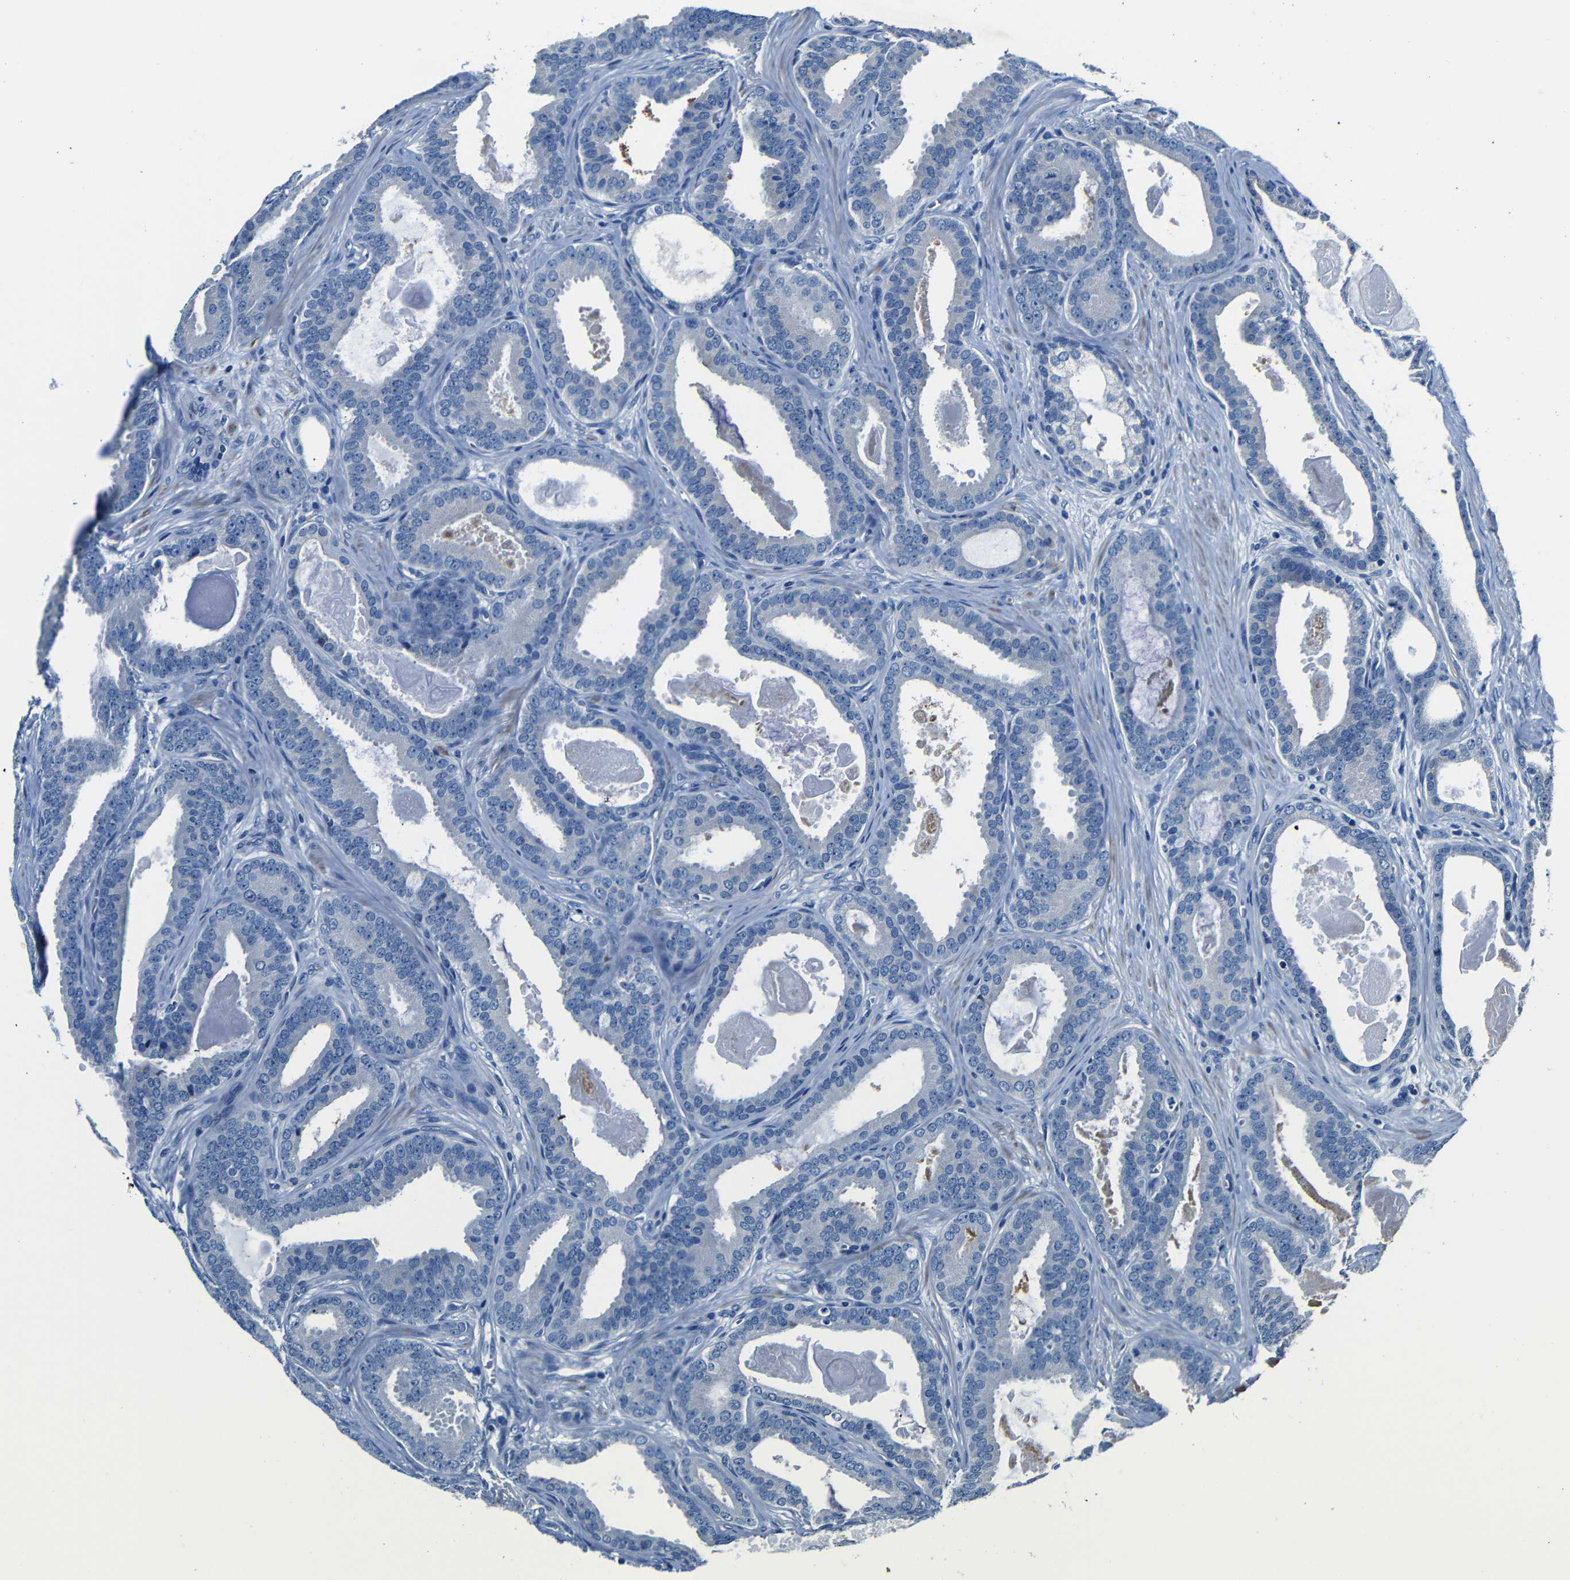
{"staining": {"intensity": "negative", "quantity": "none", "location": "none"}, "tissue": "prostate cancer", "cell_type": "Tumor cells", "image_type": "cancer", "snomed": [{"axis": "morphology", "description": "Adenocarcinoma, High grade"}, {"axis": "topography", "description": "Prostate"}], "caption": "Tumor cells are negative for protein expression in human prostate adenocarcinoma (high-grade).", "gene": "TNFAIP1", "patient": {"sex": "male", "age": 60}}